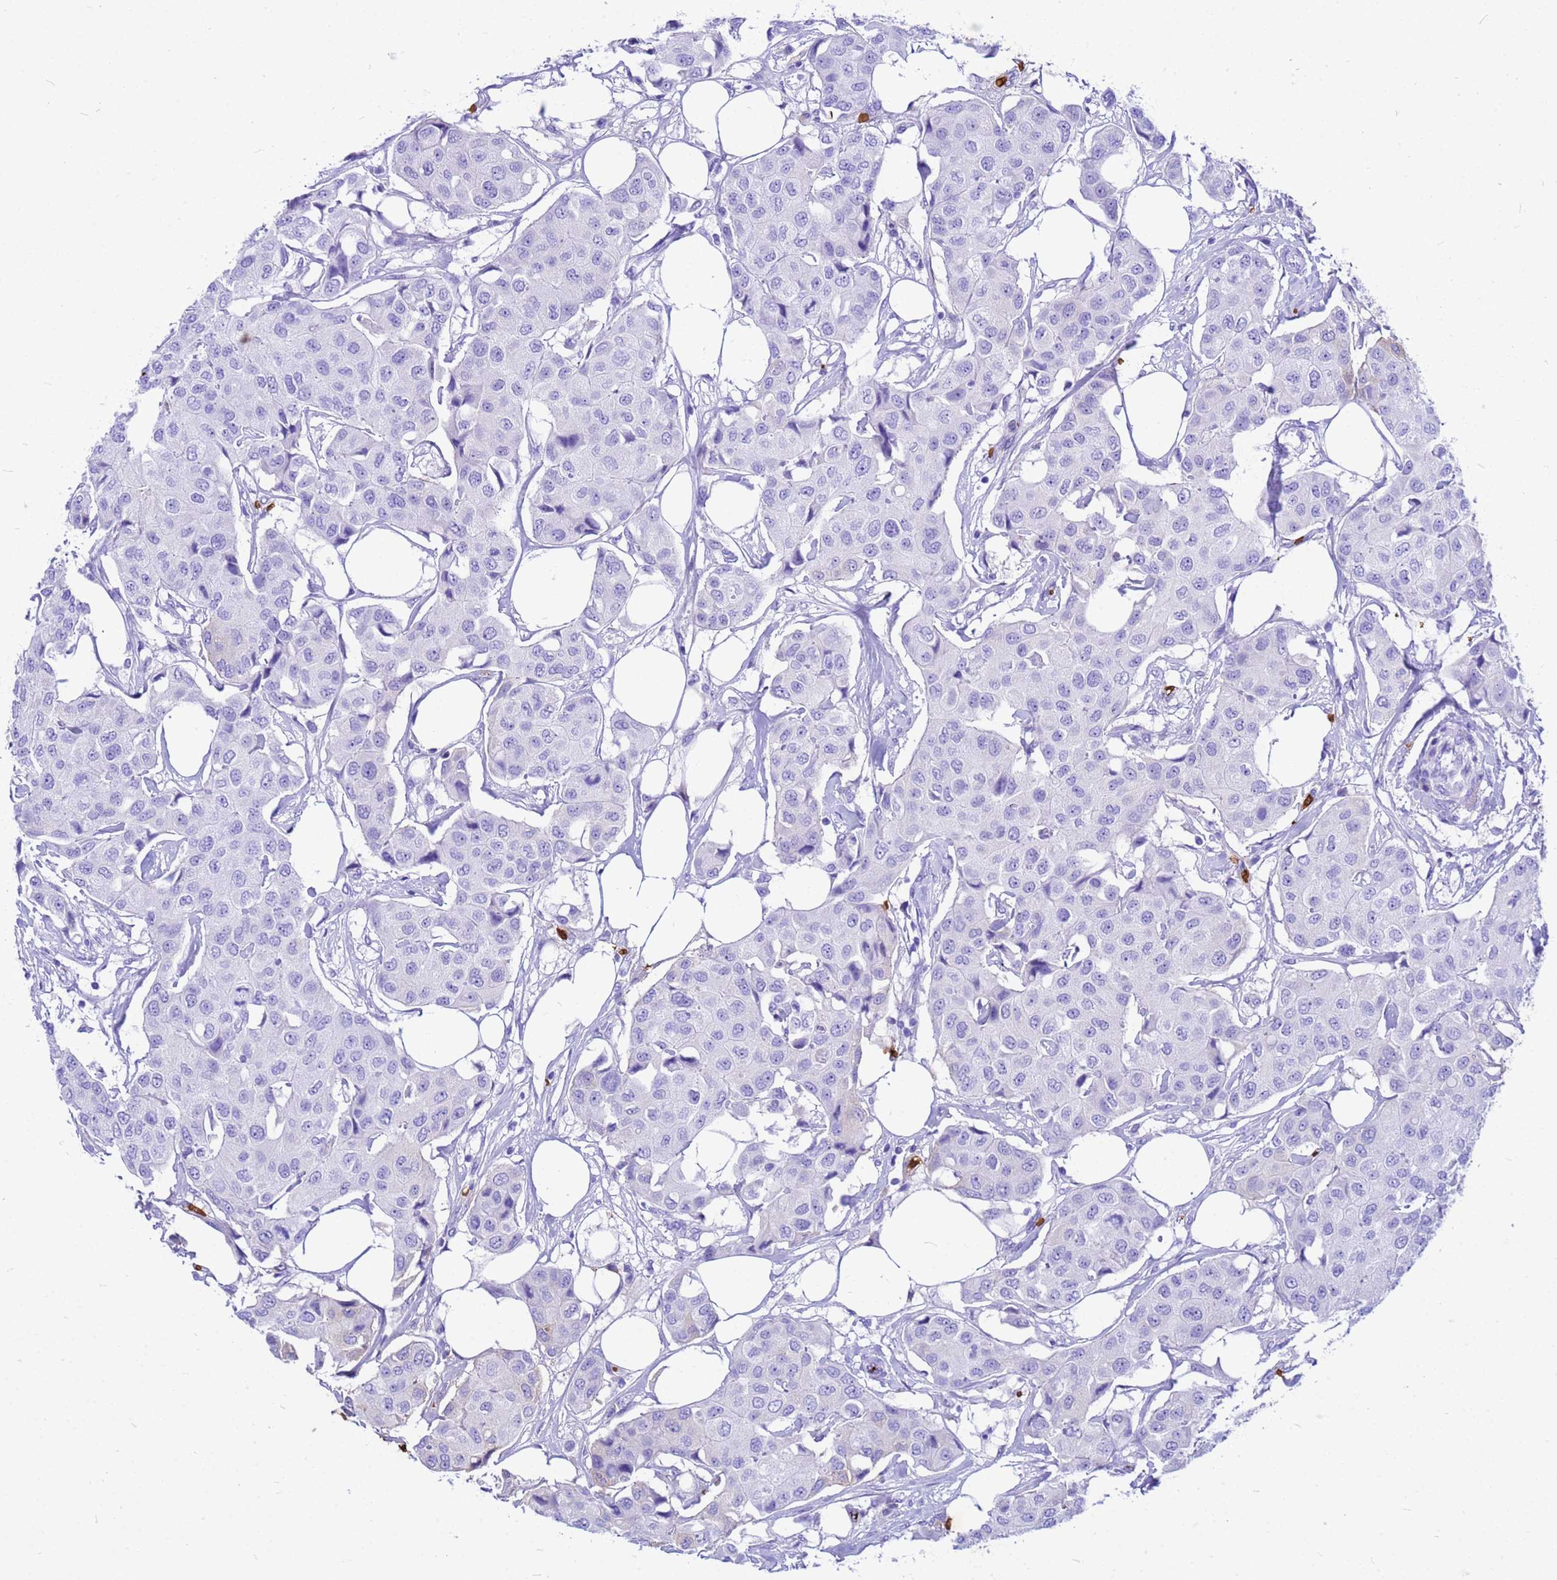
{"staining": {"intensity": "negative", "quantity": "none", "location": "none"}, "tissue": "breast cancer", "cell_type": "Tumor cells", "image_type": "cancer", "snomed": [{"axis": "morphology", "description": "Duct carcinoma"}, {"axis": "topography", "description": "Breast"}], "caption": "Immunohistochemistry micrograph of neoplastic tissue: breast cancer (infiltrating ductal carcinoma) stained with DAB reveals no significant protein expression in tumor cells.", "gene": "HBA2", "patient": {"sex": "female", "age": 80}}